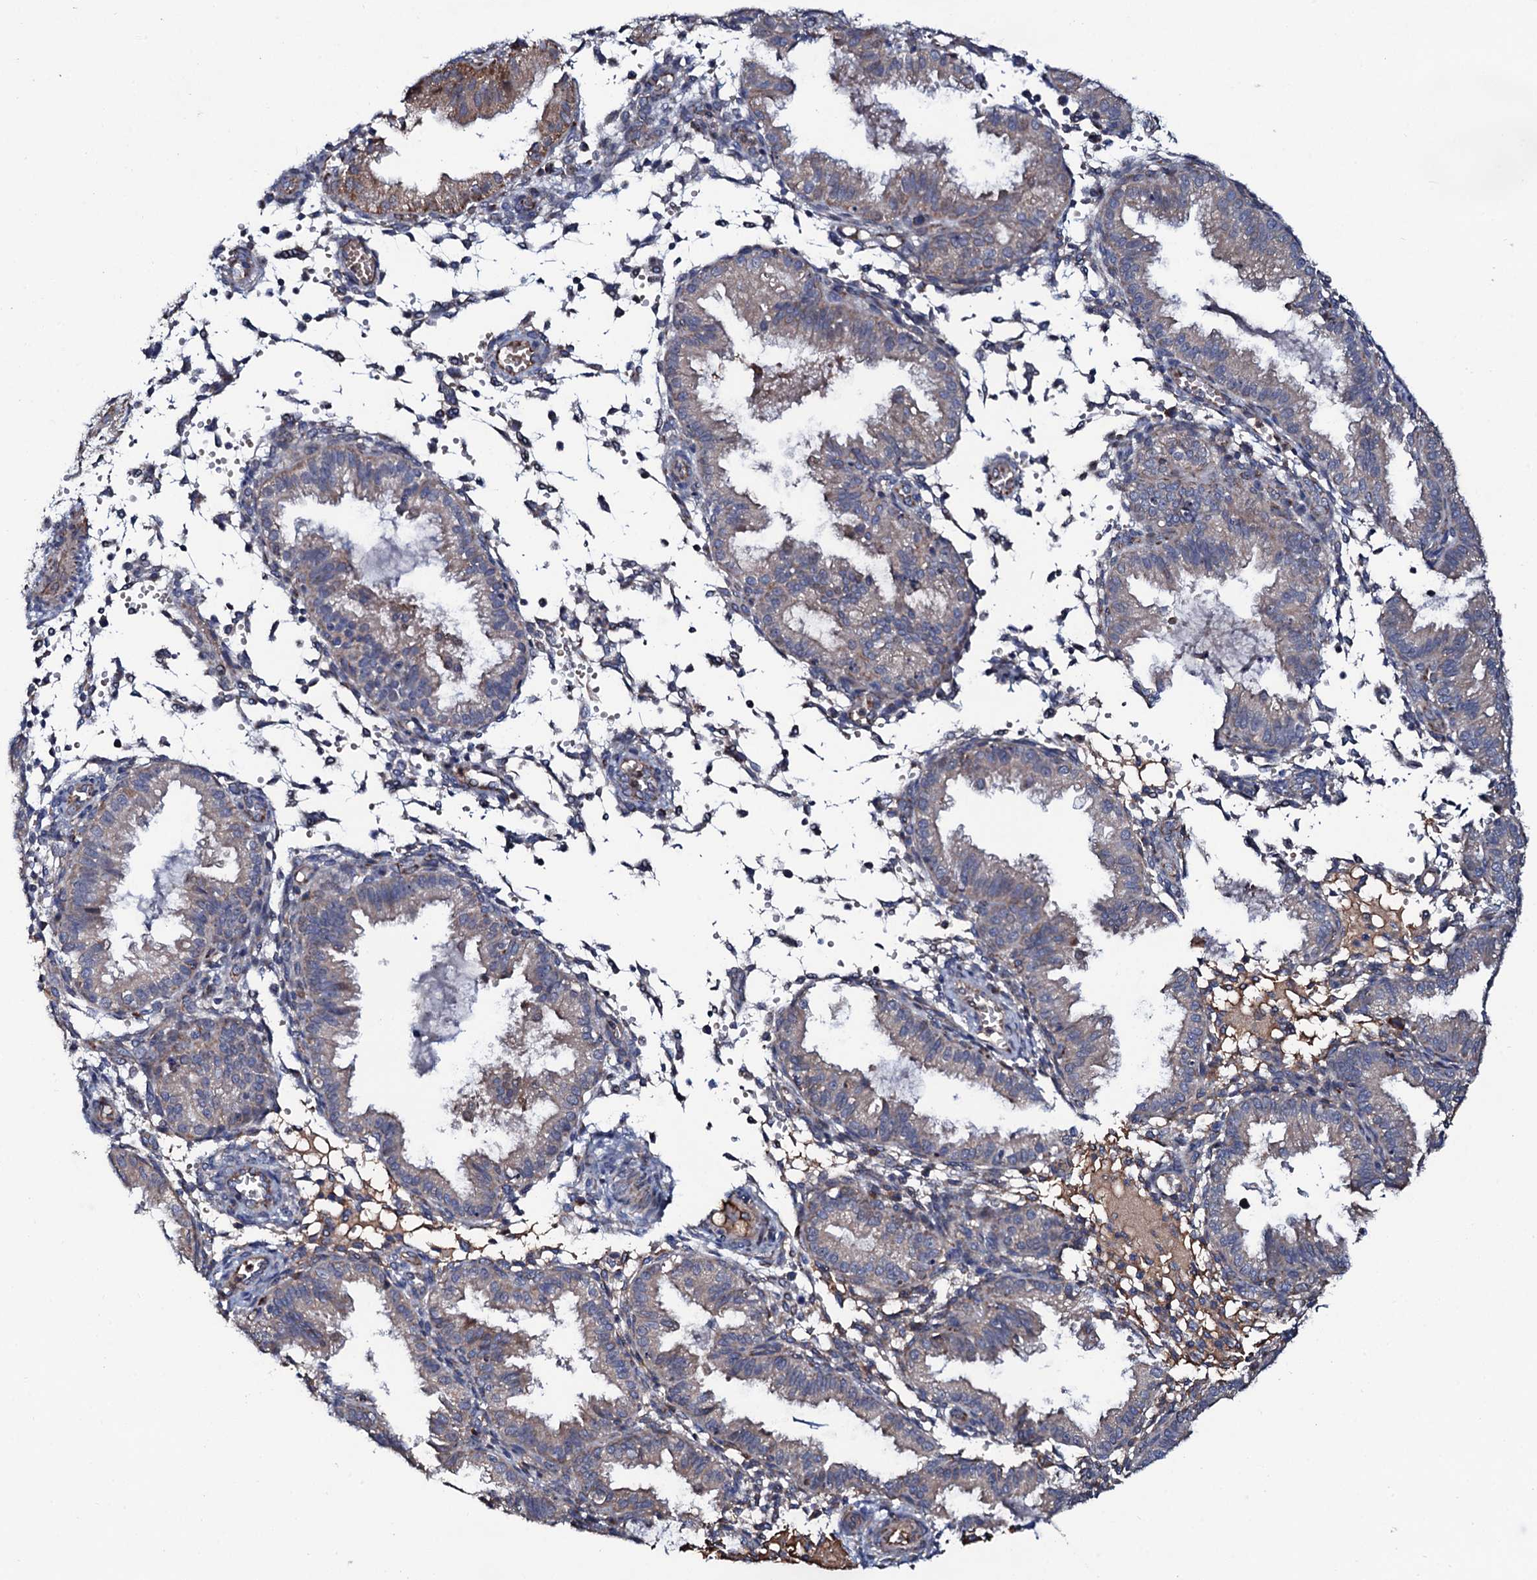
{"staining": {"intensity": "negative", "quantity": "none", "location": "none"}, "tissue": "endometrium", "cell_type": "Cells in endometrial stroma", "image_type": "normal", "snomed": [{"axis": "morphology", "description": "Normal tissue, NOS"}, {"axis": "topography", "description": "Endometrium"}], "caption": "Protein analysis of benign endometrium shows no significant staining in cells in endometrial stroma. (DAB immunohistochemistry with hematoxylin counter stain).", "gene": "PPP1R3D", "patient": {"sex": "female", "age": 33}}